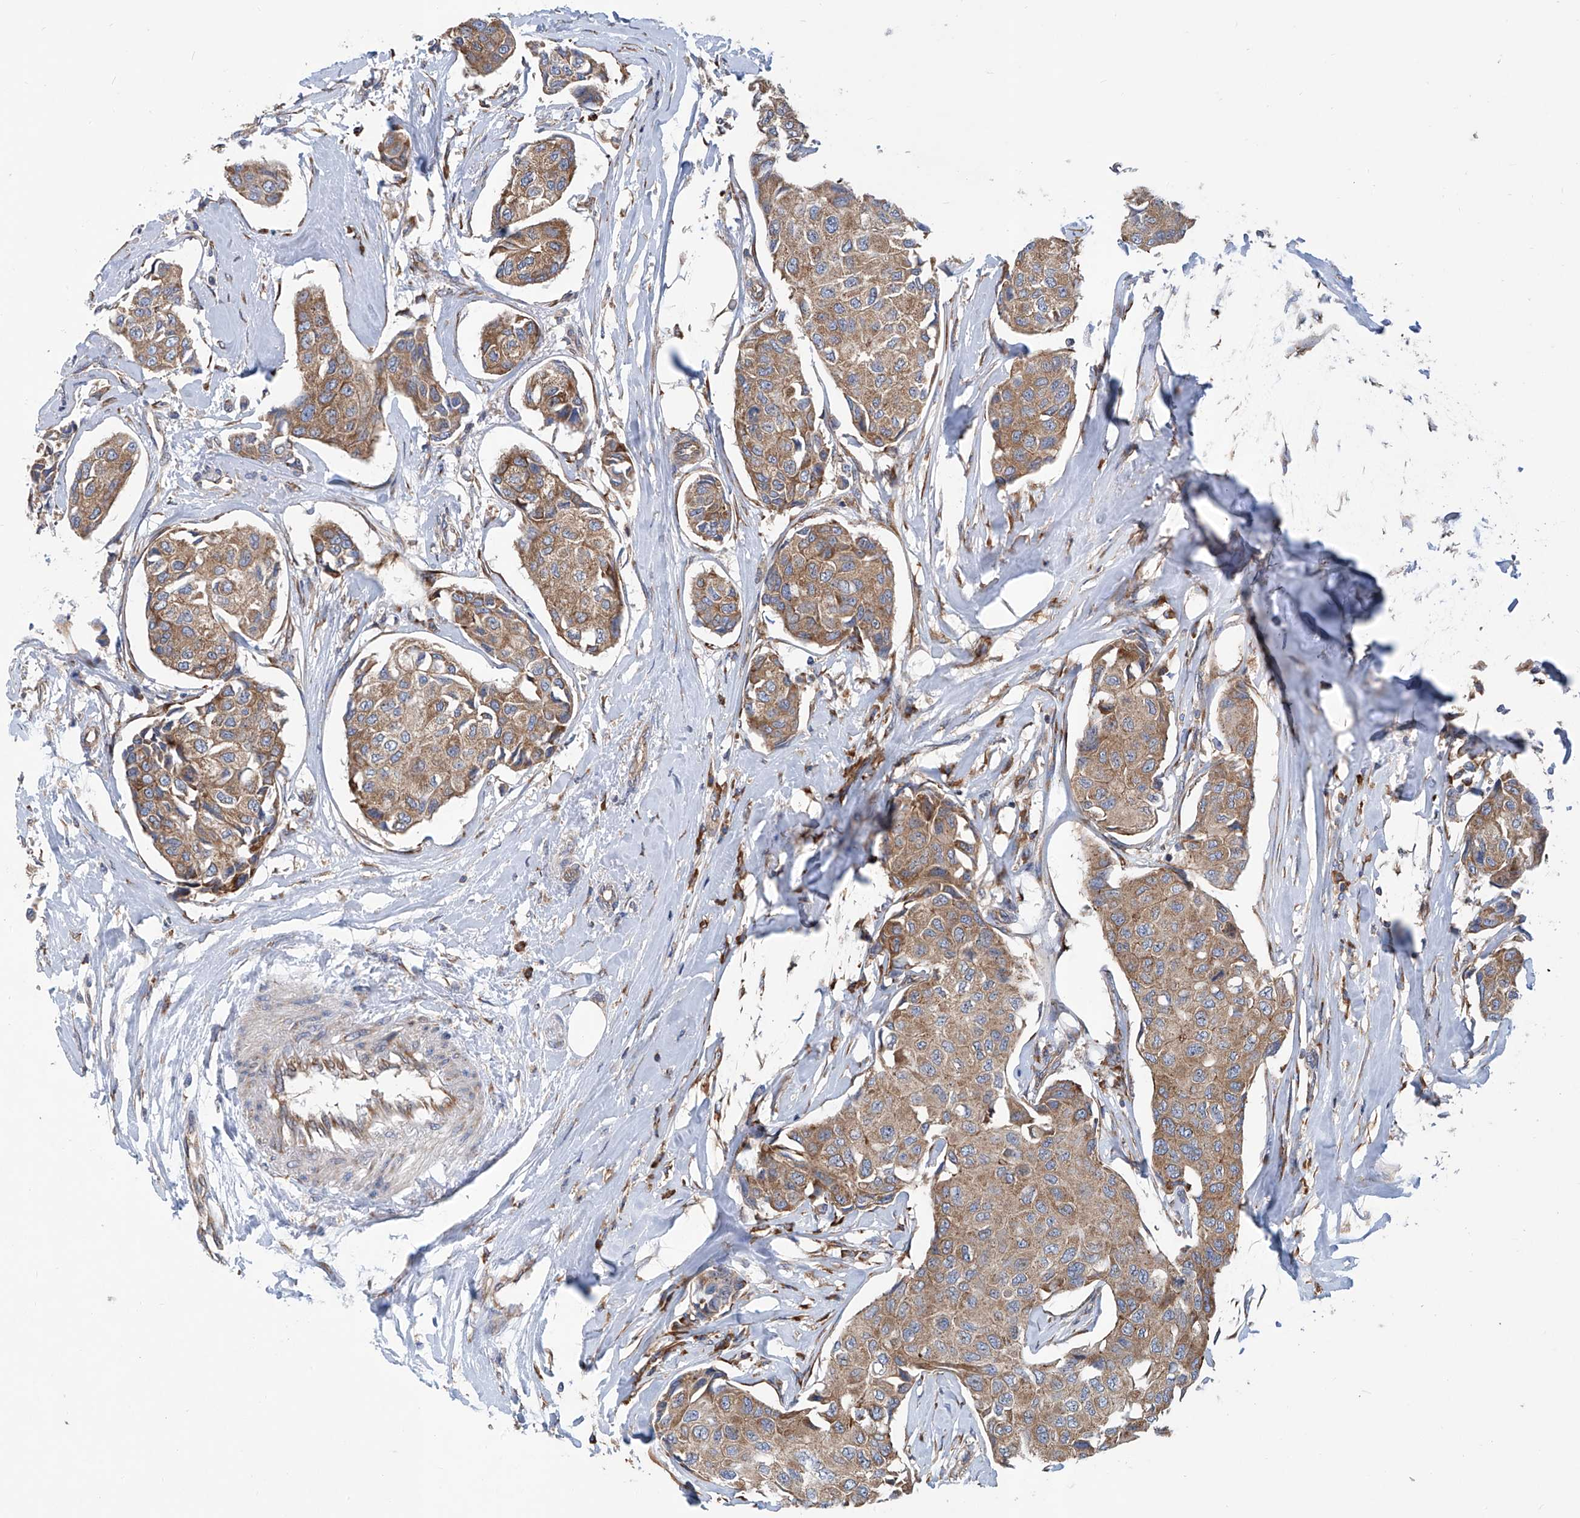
{"staining": {"intensity": "moderate", "quantity": ">75%", "location": "cytoplasmic/membranous"}, "tissue": "breast cancer", "cell_type": "Tumor cells", "image_type": "cancer", "snomed": [{"axis": "morphology", "description": "Duct carcinoma"}, {"axis": "topography", "description": "Breast"}], "caption": "A histopathology image of human breast intraductal carcinoma stained for a protein reveals moderate cytoplasmic/membranous brown staining in tumor cells. (IHC, brightfield microscopy, high magnification).", "gene": "SENP2", "patient": {"sex": "female", "age": 80}}